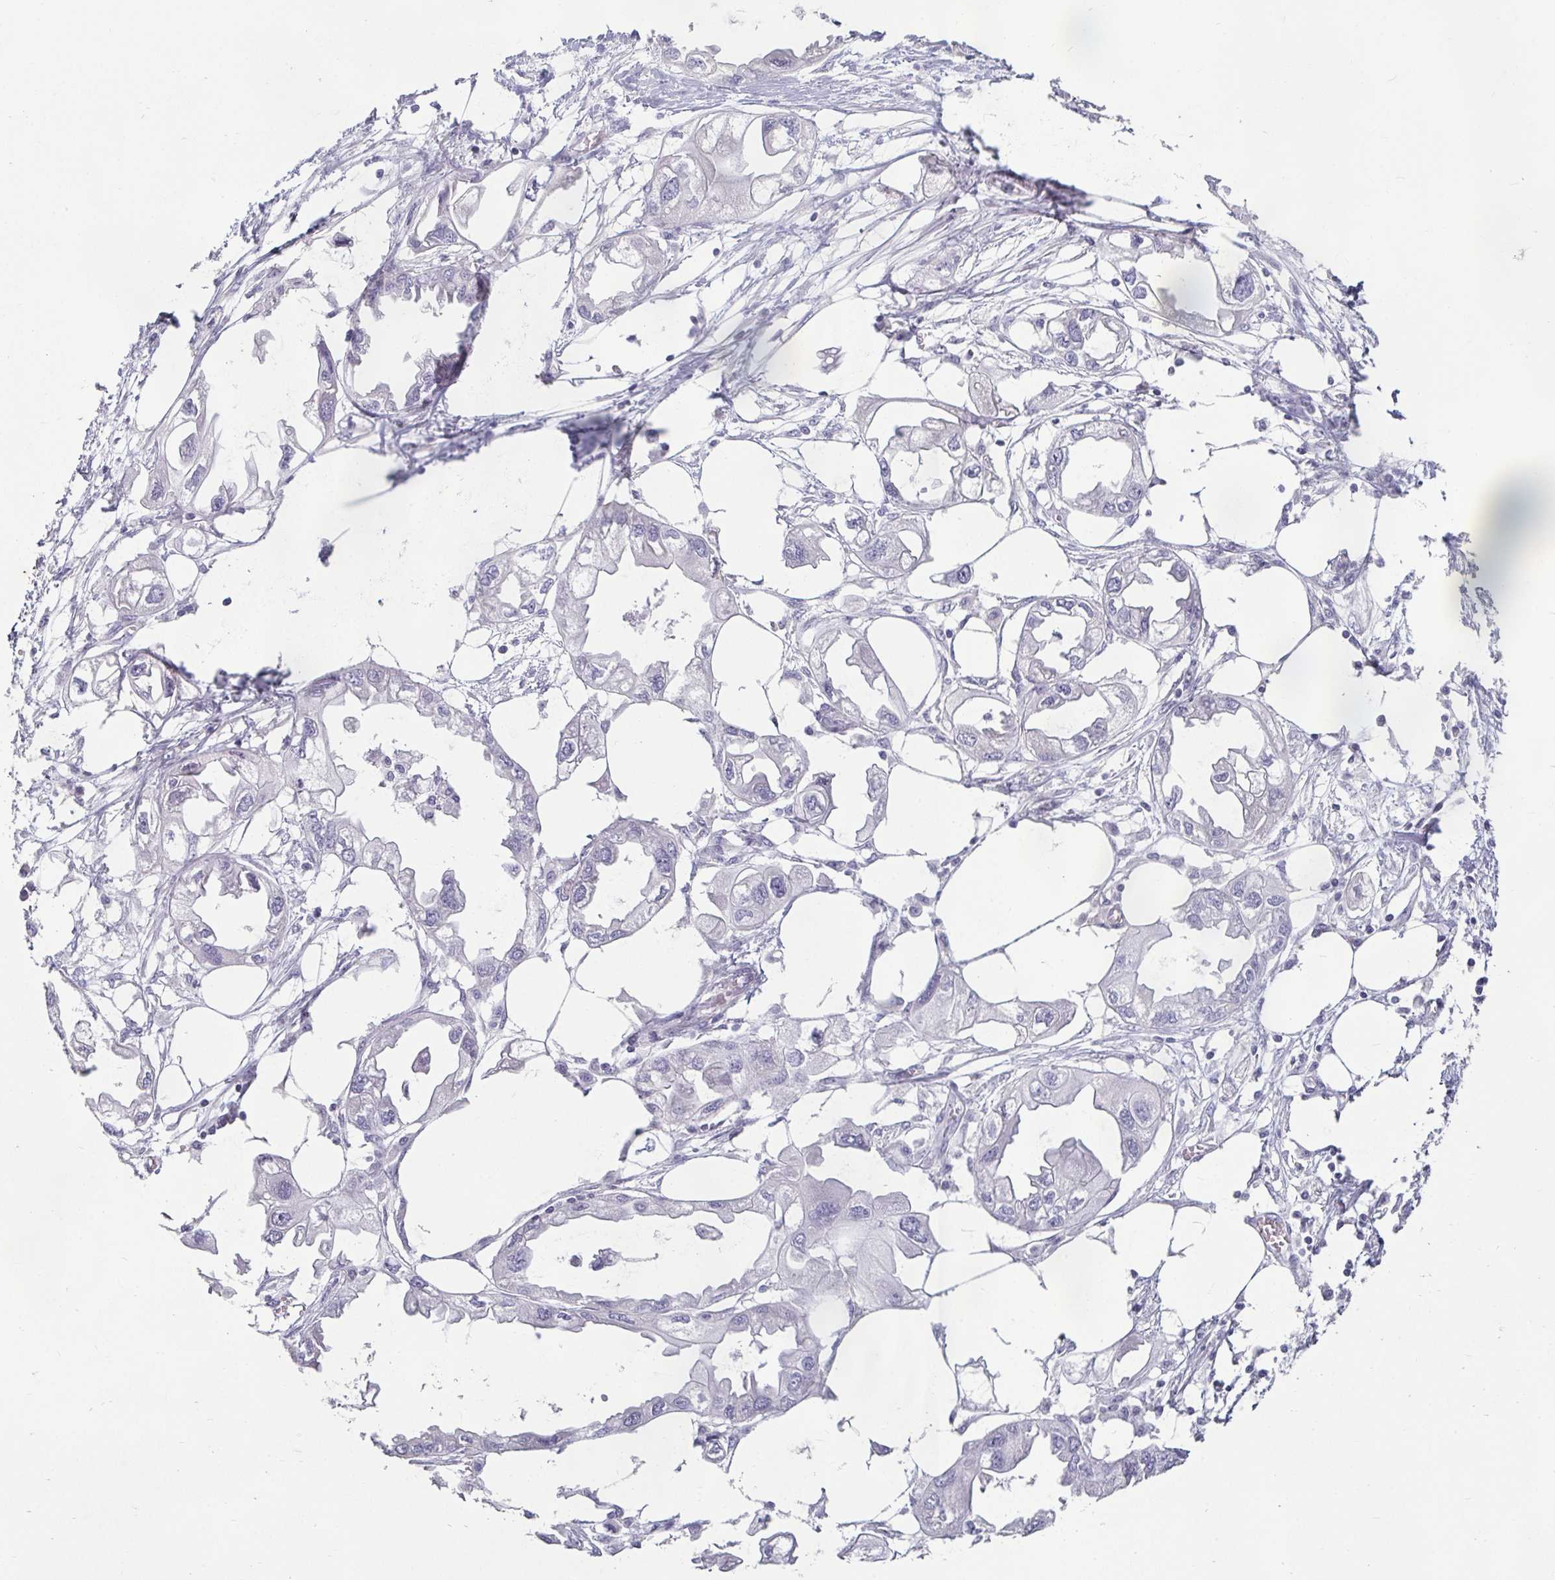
{"staining": {"intensity": "negative", "quantity": "none", "location": "none"}, "tissue": "endometrial cancer", "cell_type": "Tumor cells", "image_type": "cancer", "snomed": [{"axis": "morphology", "description": "Adenocarcinoma, NOS"}, {"axis": "morphology", "description": "Adenocarcinoma, metastatic, NOS"}, {"axis": "topography", "description": "Adipose tissue"}, {"axis": "topography", "description": "Endometrium"}], "caption": "The image demonstrates no significant expression in tumor cells of metastatic adenocarcinoma (endometrial).", "gene": "CR2", "patient": {"sex": "female", "age": 67}}